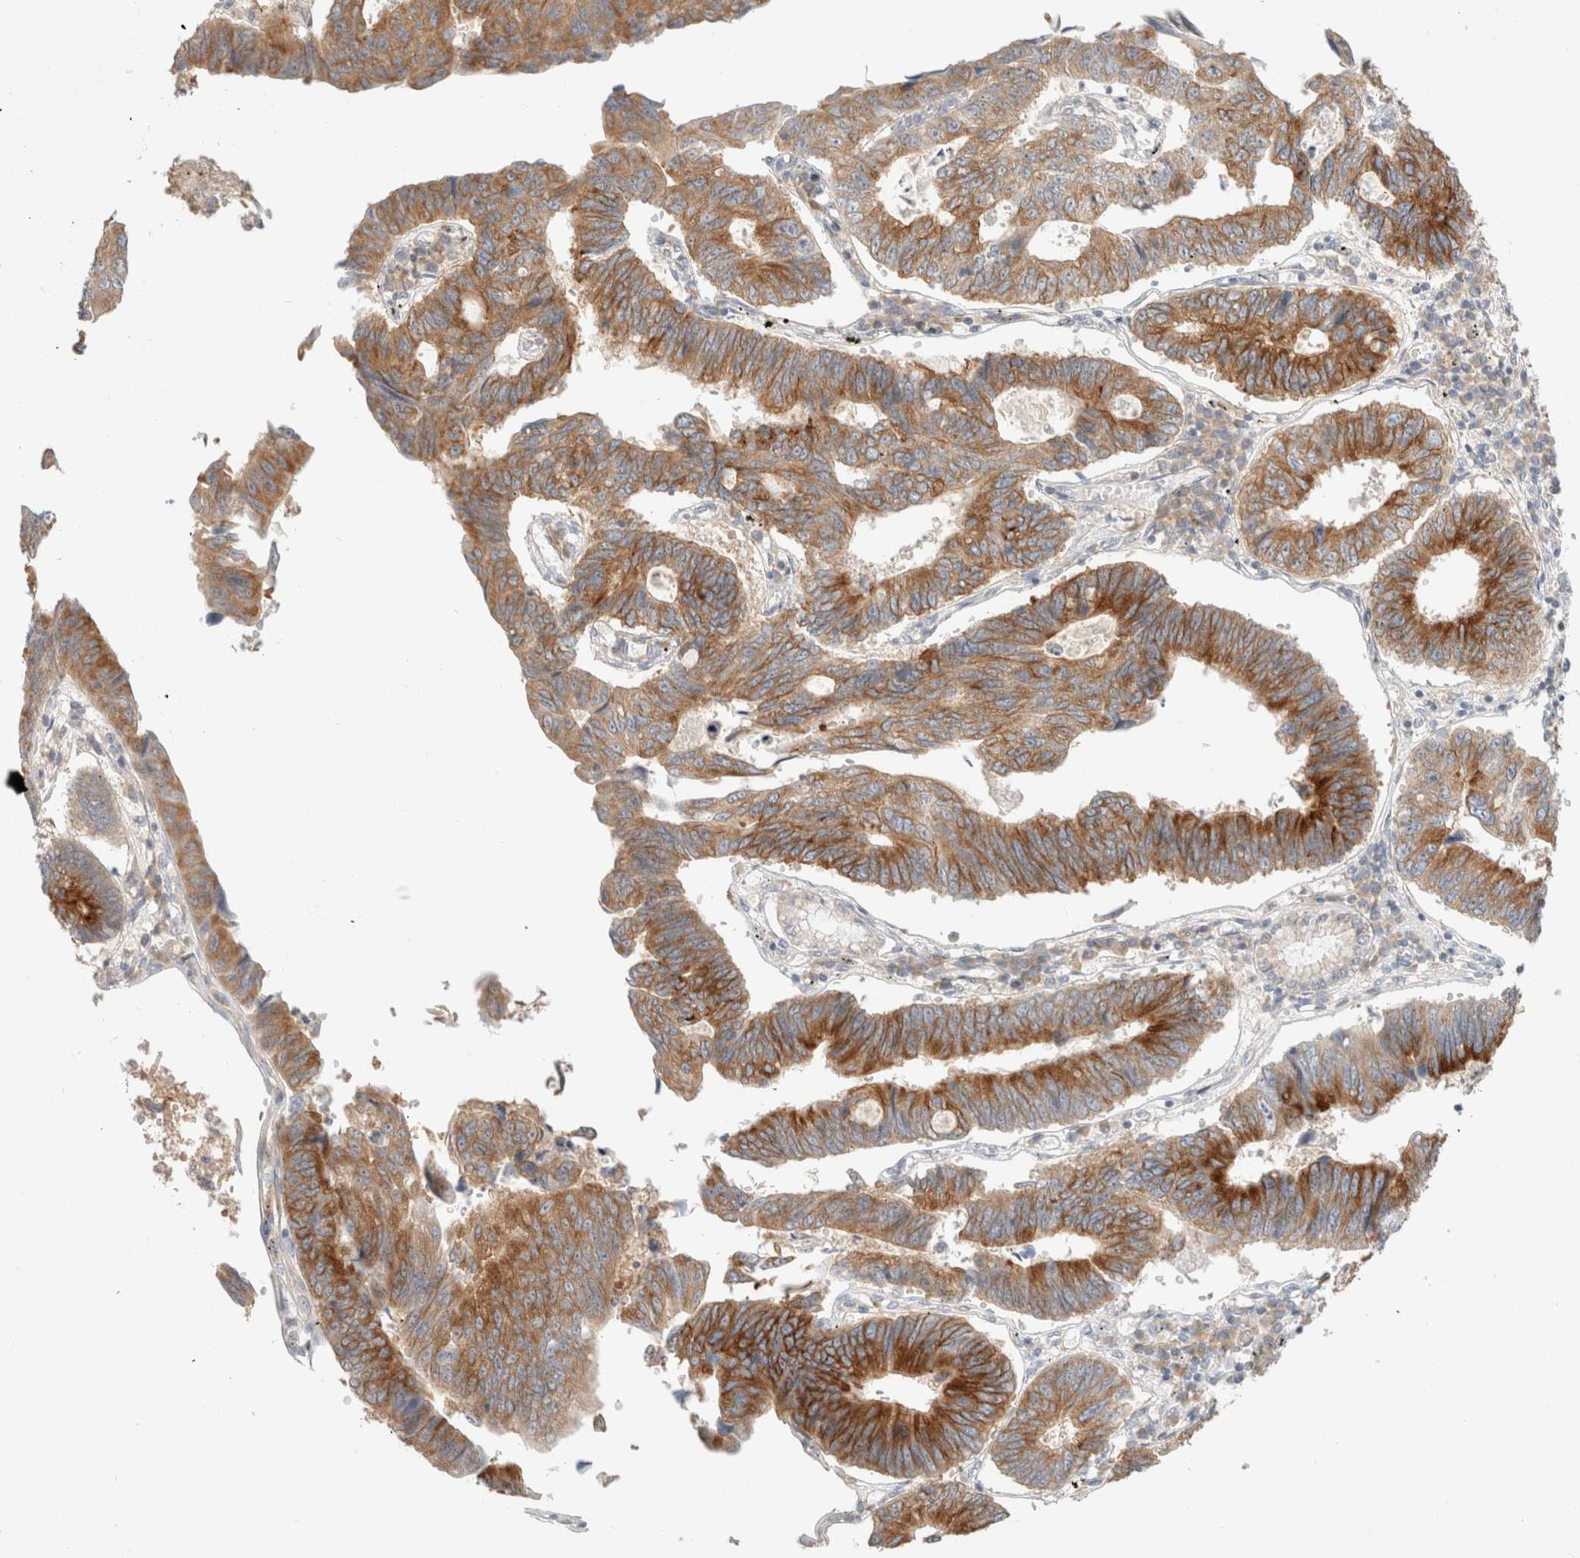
{"staining": {"intensity": "strong", "quantity": ">75%", "location": "cytoplasmic/membranous"}, "tissue": "stomach cancer", "cell_type": "Tumor cells", "image_type": "cancer", "snomed": [{"axis": "morphology", "description": "Adenocarcinoma, NOS"}, {"axis": "topography", "description": "Stomach"}], "caption": "Brown immunohistochemical staining in human stomach cancer (adenocarcinoma) displays strong cytoplasmic/membranous positivity in about >75% of tumor cells.", "gene": "MARK3", "patient": {"sex": "male", "age": 59}}